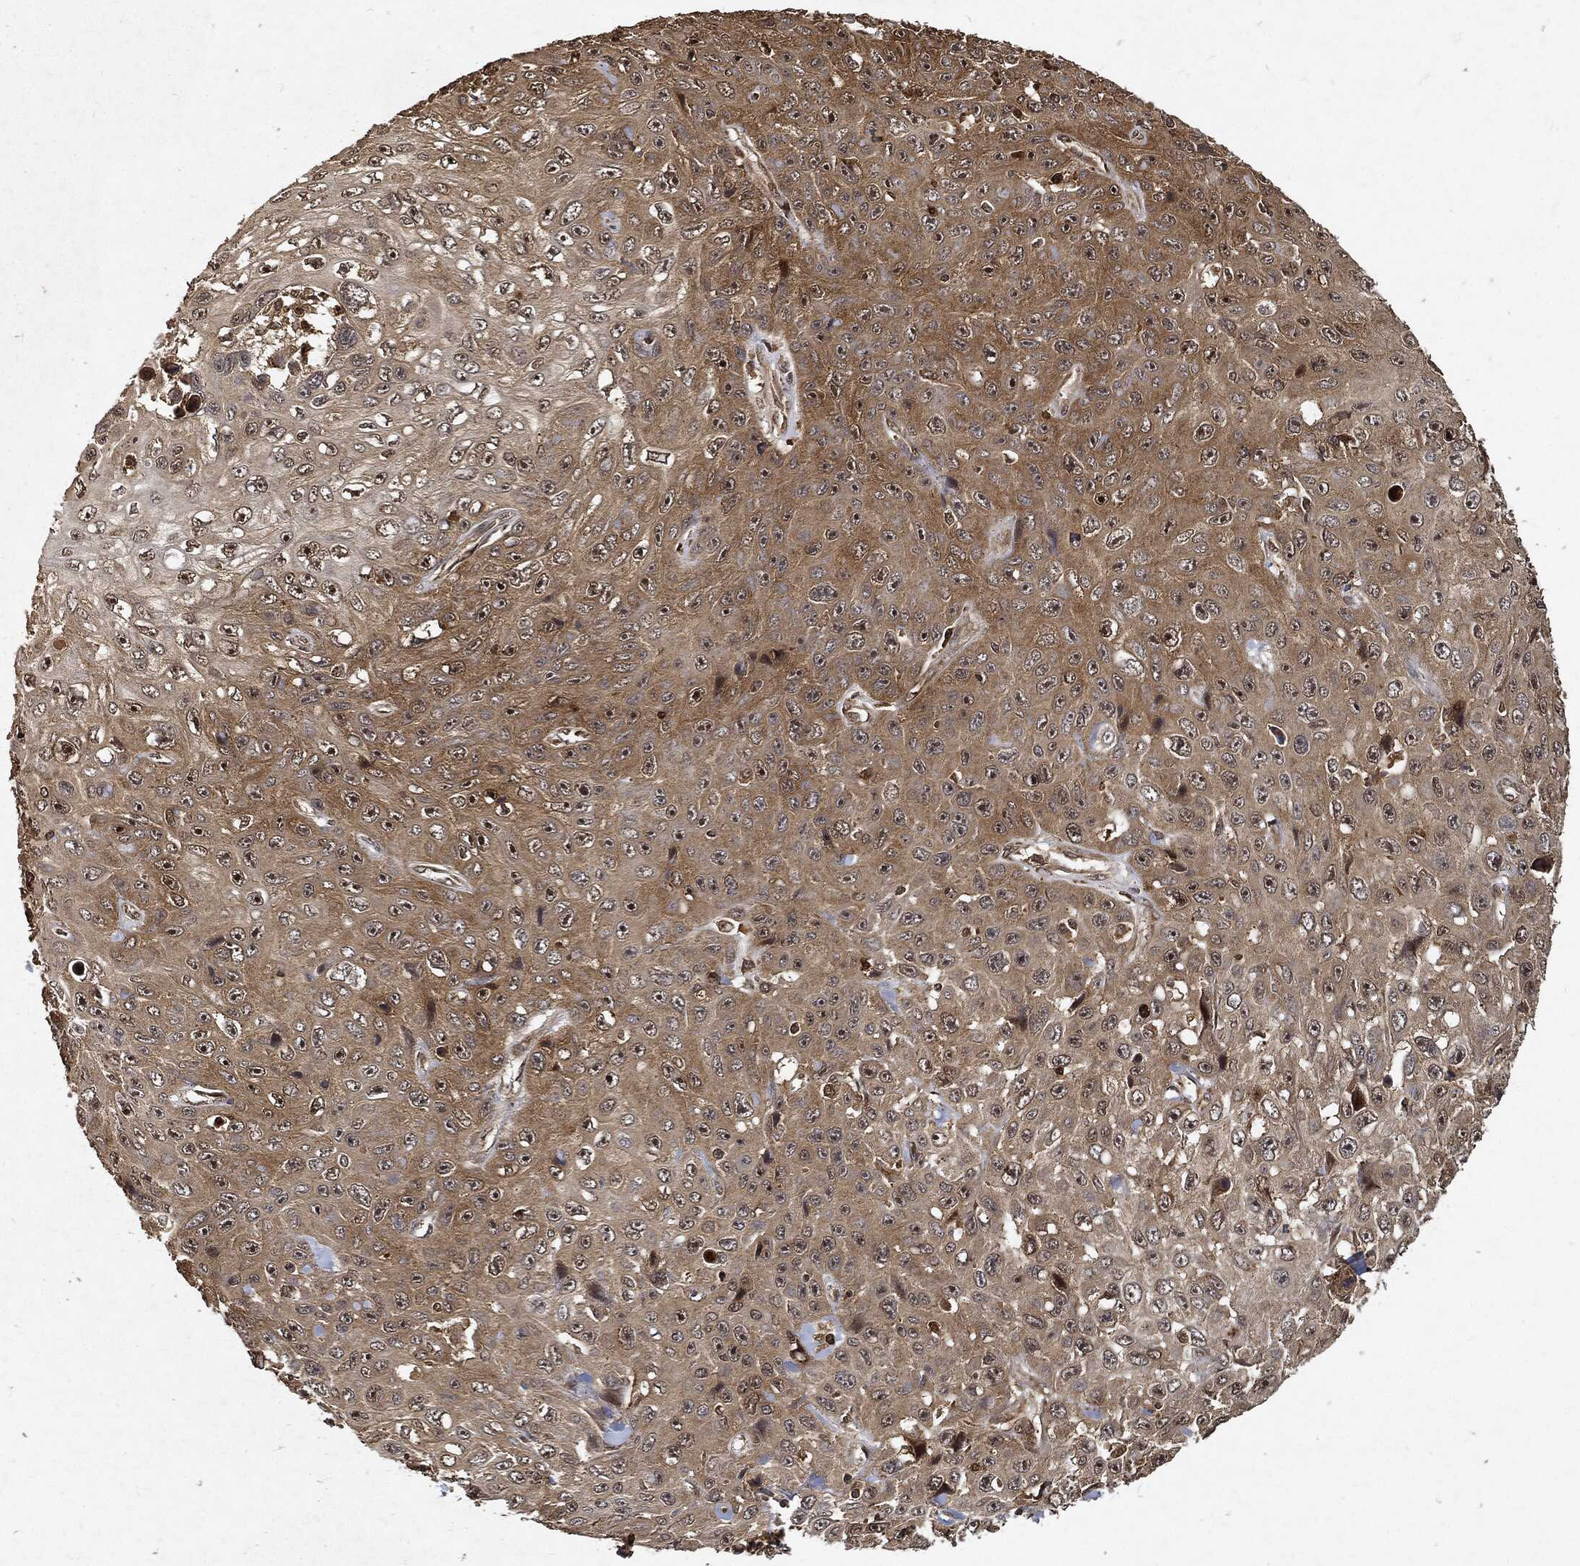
{"staining": {"intensity": "moderate", "quantity": "25%-75%", "location": "cytoplasmic/membranous,nuclear"}, "tissue": "skin cancer", "cell_type": "Tumor cells", "image_type": "cancer", "snomed": [{"axis": "morphology", "description": "Squamous cell carcinoma, NOS"}, {"axis": "topography", "description": "Skin"}], "caption": "Human skin cancer stained with a brown dye shows moderate cytoplasmic/membranous and nuclear positive positivity in approximately 25%-75% of tumor cells.", "gene": "ZNF226", "patient": {"sex": "male", "age": 82}}